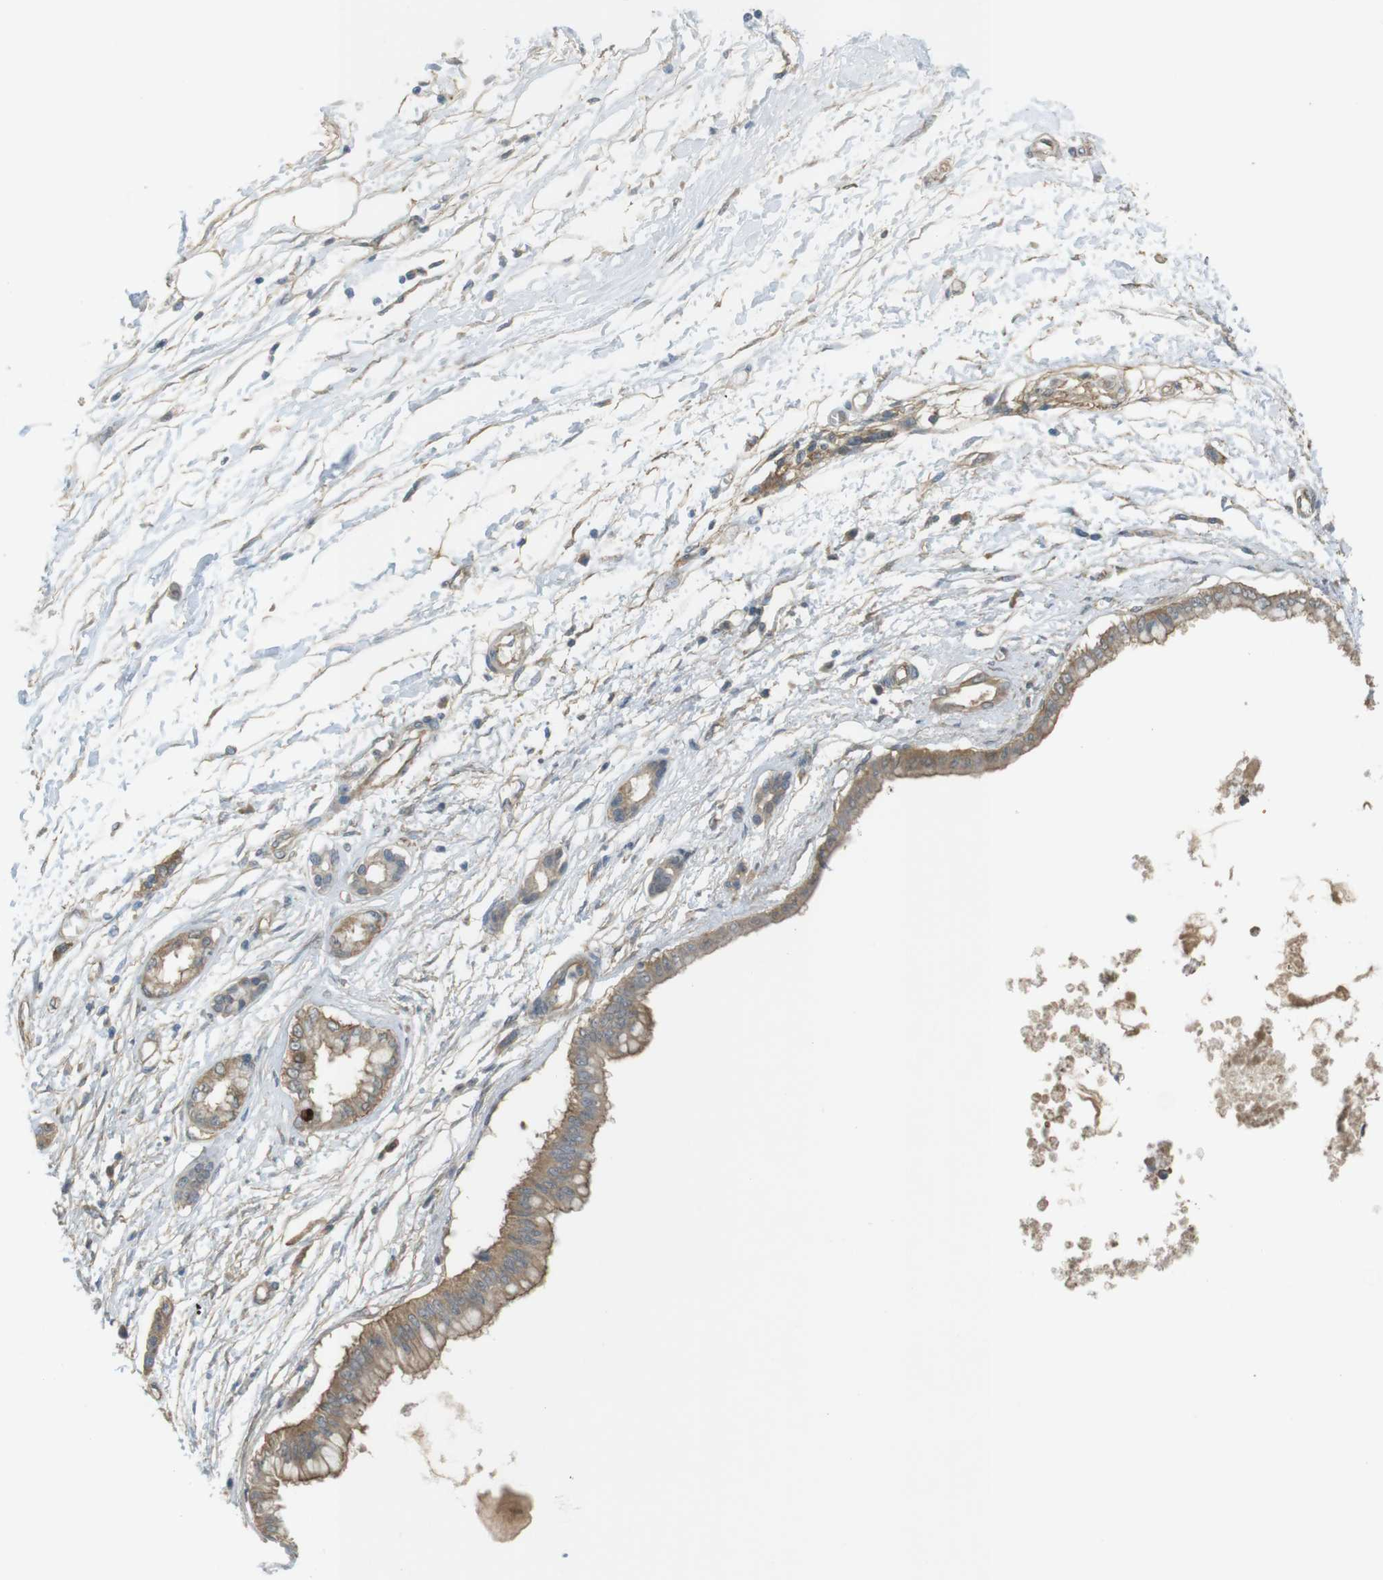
{"staining": {"intensity": "weak", "quantity": ">75%", "location": "cytoplasmic/membranous"}, "tissue": "pancreatic cancer", "cell_type": "Tumor cells", "image_type": "cancer", "snomed": [{"axis": "morphology", "description": "Adenocarcinoma, NOS"}, {"axis": "topography", "description": "Pancreas"}], "caption": "Weak cytoplasmic/membranous protein positivity is present in about >75% of tumor cells in pancreatic cancer (adenocarcinoma).", "gene": "ZDHHC20", "patient": {"sex": "male", "age": 56}}